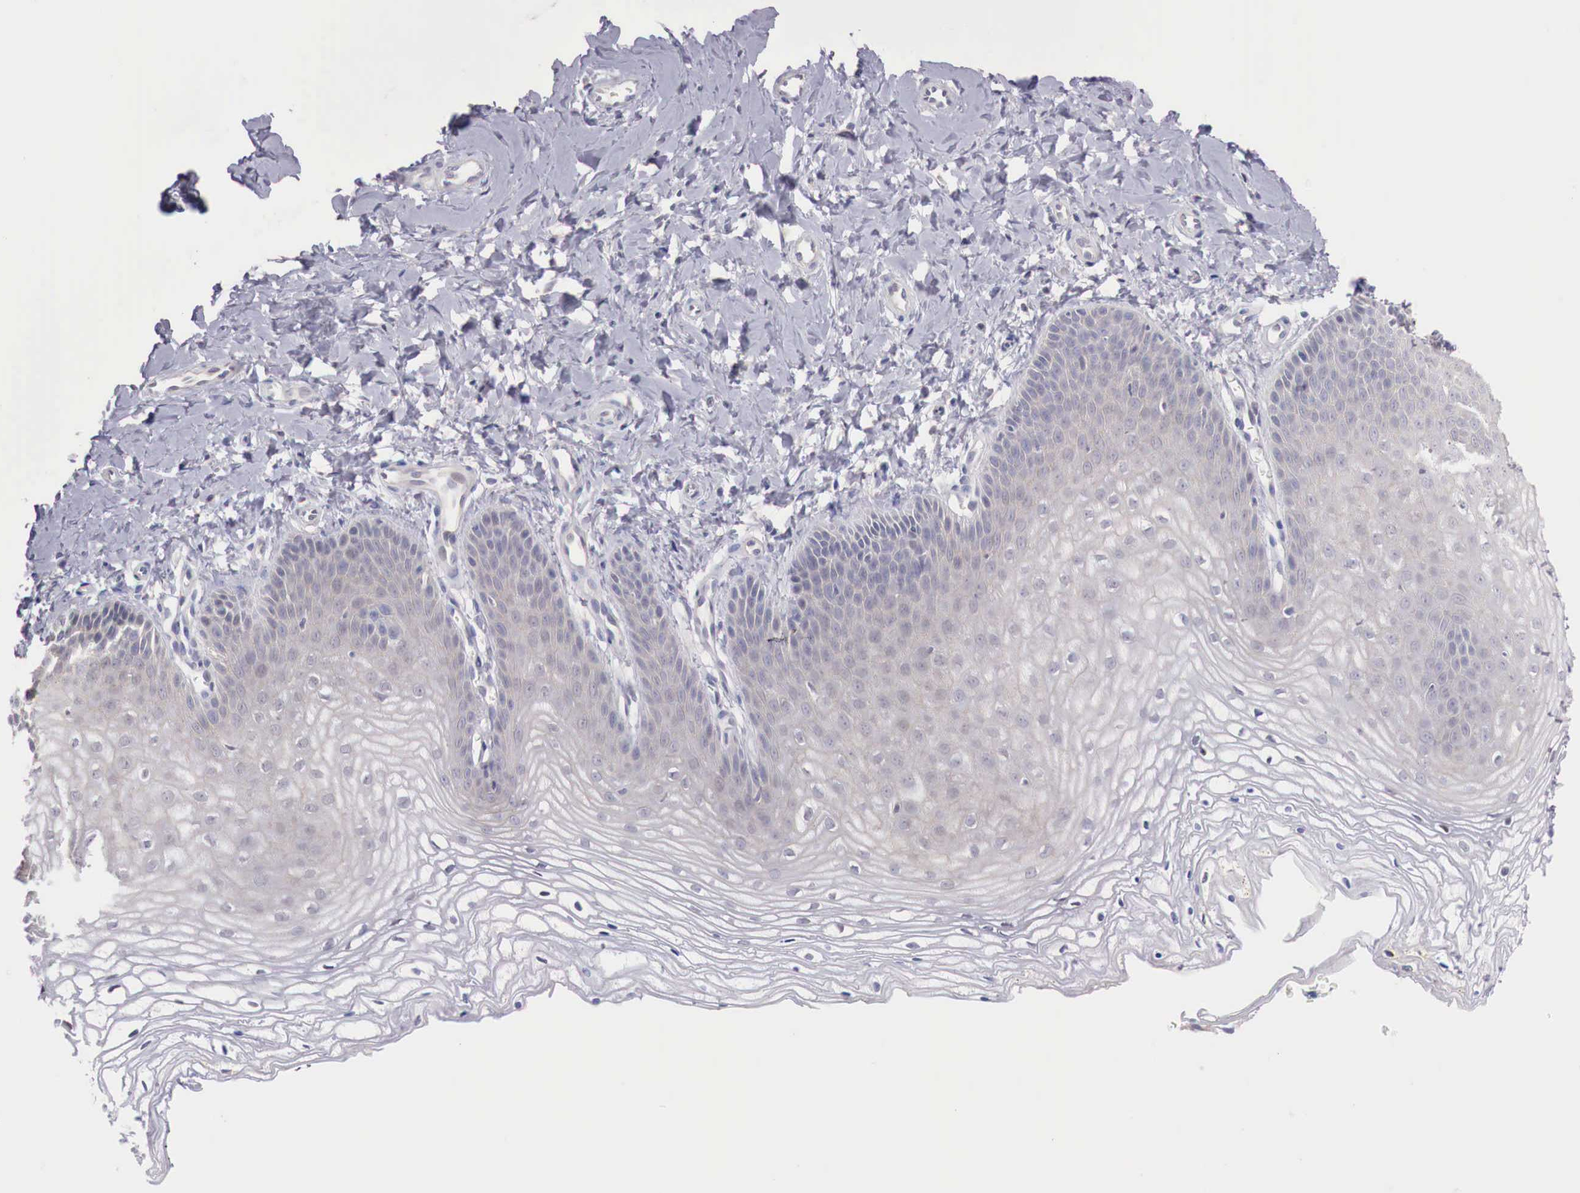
{"staining": {"intensity": "weak", "quantity": "25%-75%", "location": "cytoplasmic/membranous"}, "tissue": "vagina", "cell_type": "Squamous epithelial cells", "image_type": "normal", "snomed": [{"axis": "morphology", "description": "Normal tissue, NOS"}, {"axis": "topography", "description": "Vagina"}], "caption": "A brown stain highlights weak cytoplasmic/membranous positivity of a protein in squamous epithelial cells of unremarkable vagina.", "gene": "TRIM13", "patient": {"sex": "female", "age": 68}}